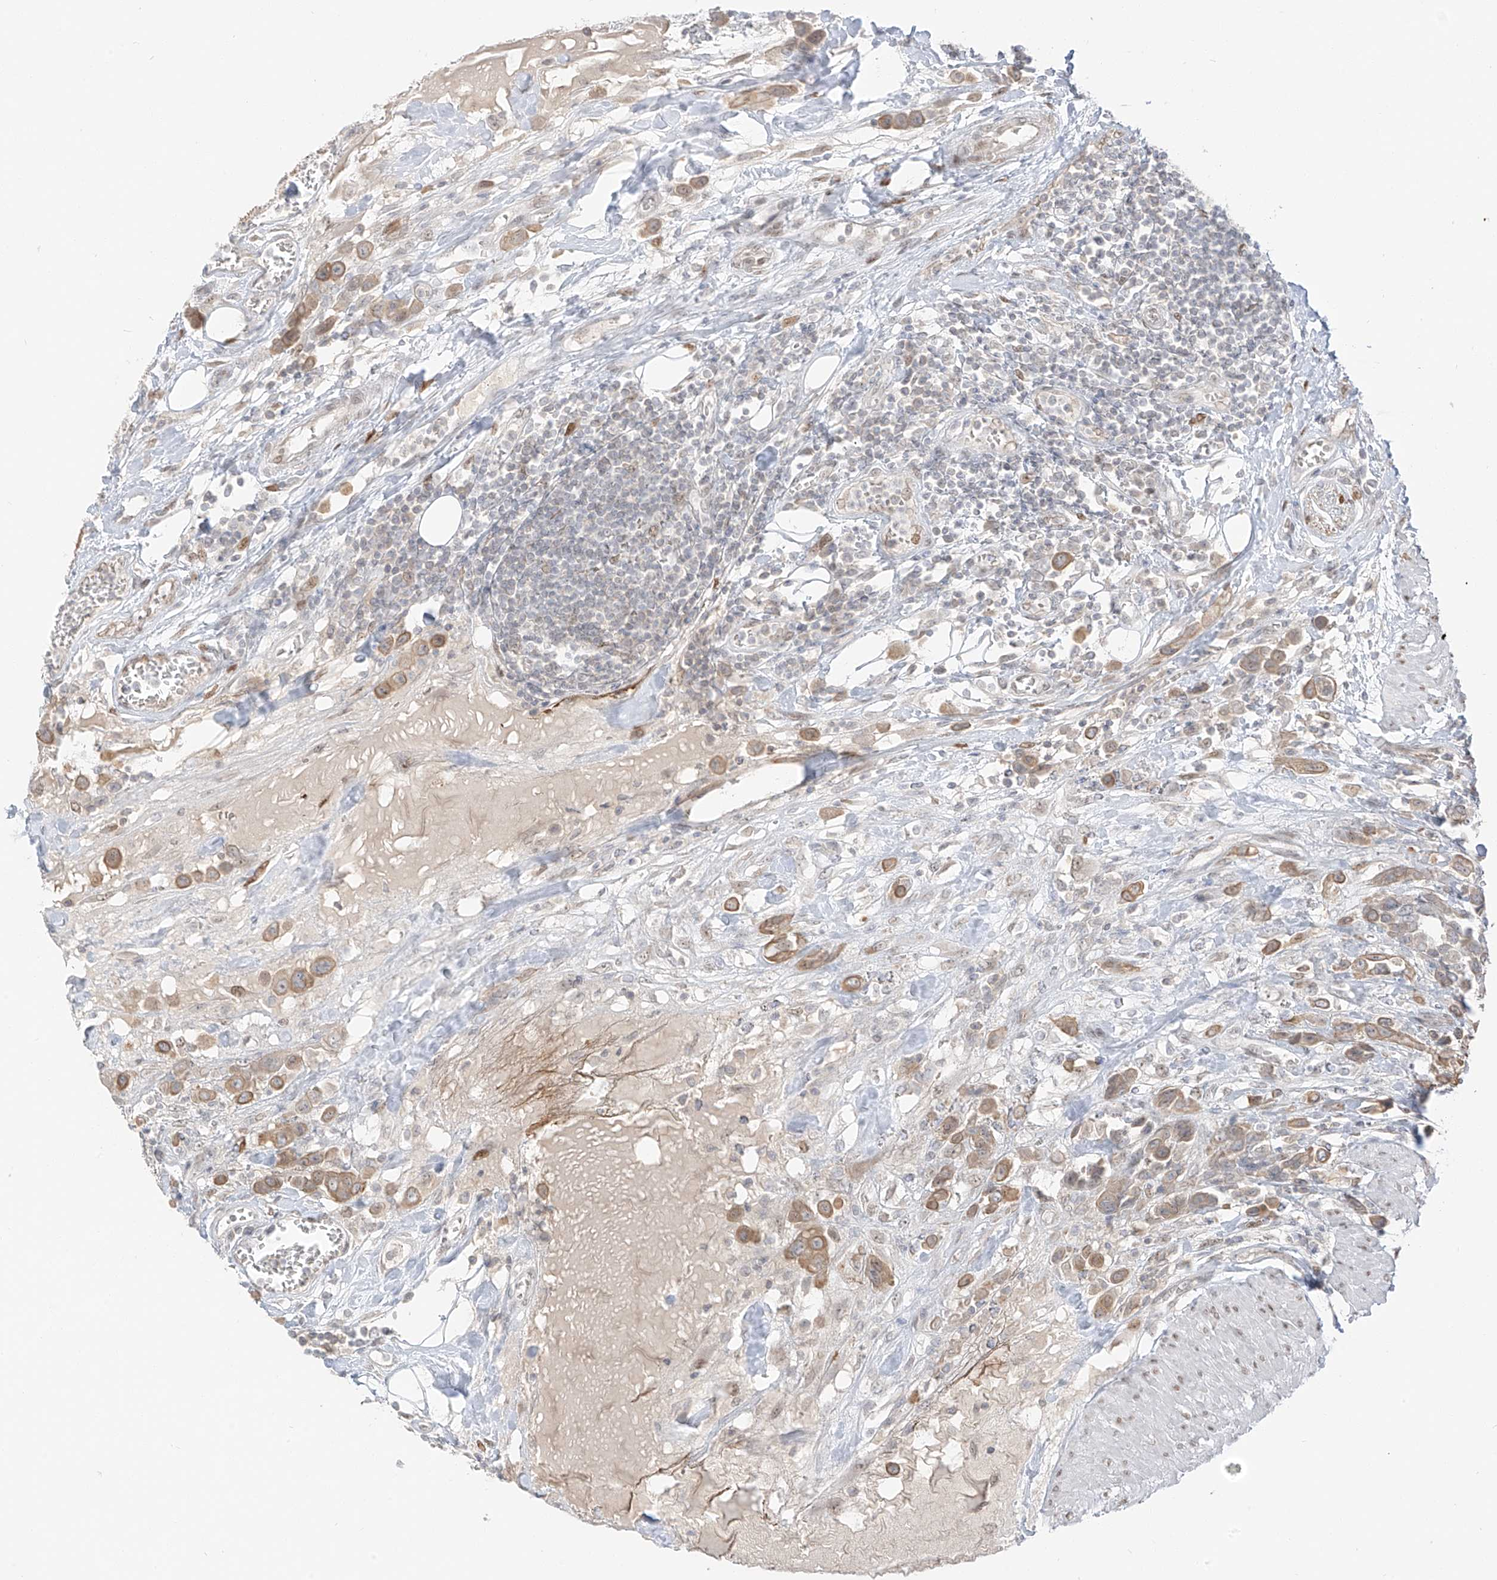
{"staining": {"intensity": "moderate", "quantity": ">75%", "location": "cytoplasmic/membranous"}, "tissue": "urothelial cancer", "cell_type": "Tumor cells", "image_type": "cancer", "snomed": [{"axis": "morphology", "description": "Urothelial carcinoma, High grade"}, {"axis": "topography", "description": "Urinary bladder"}], "caption": "Protein expression analysis of high-grade urothelial carcinoma demonstrates moderate cytoplasmic/membranous expression in about >75% of tumor cells.", "gene": "ZNF774", "patient": {"sex": "male", "age": 50}}